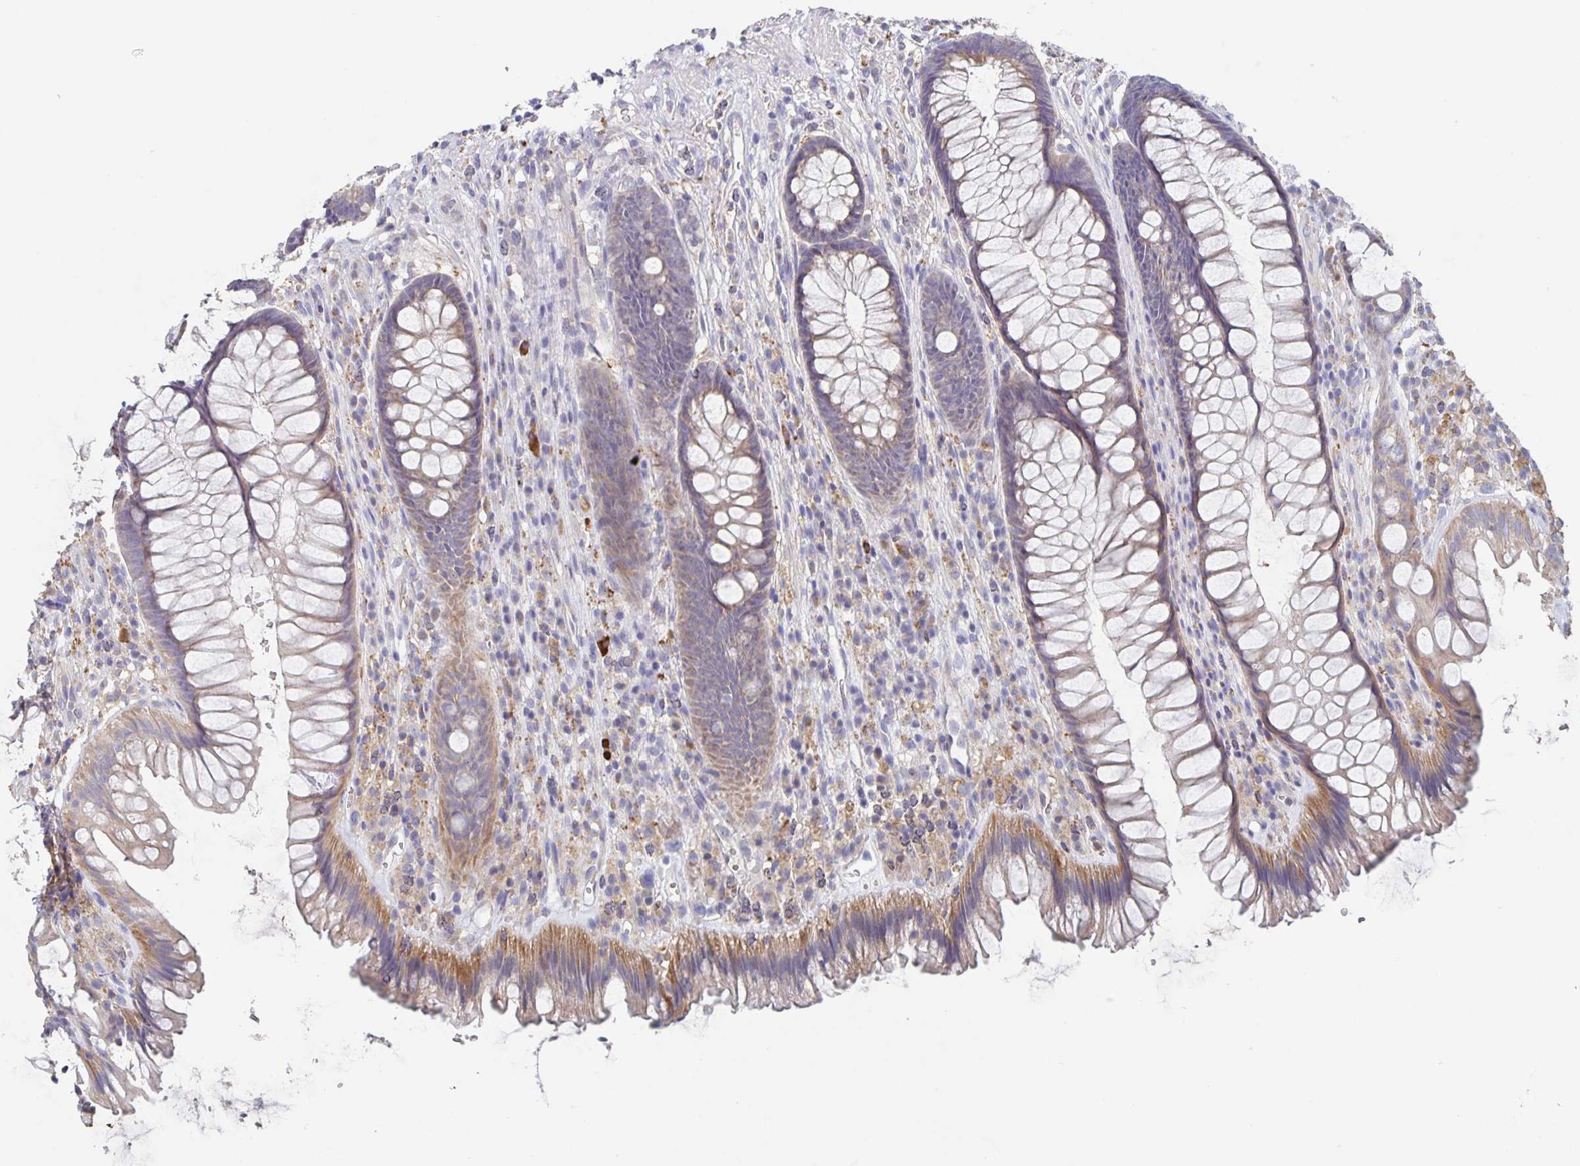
{"staining": {"intensity": "moderate", "quantity": "25%-75%", "location": "cytoplasmic/membranous"}, "tissue": "rectum", "cell_type": "Glandular cells", "image_type": "normal", "snomed": [{"axis": "morphology", "description": "Normal tissue, NOS"}, {"axis": "topography", "description": "Rectum"}], "caption": "IHC photomicrograph of unremarkable human rectum stained for a protein (brown), which displays medium levels of moderate cytoplasmic/membranous positivity in about 25%-75% of glandular cells.", "gene": "CDC42BPG", "patient": {"sex": "male", "age": 53}}